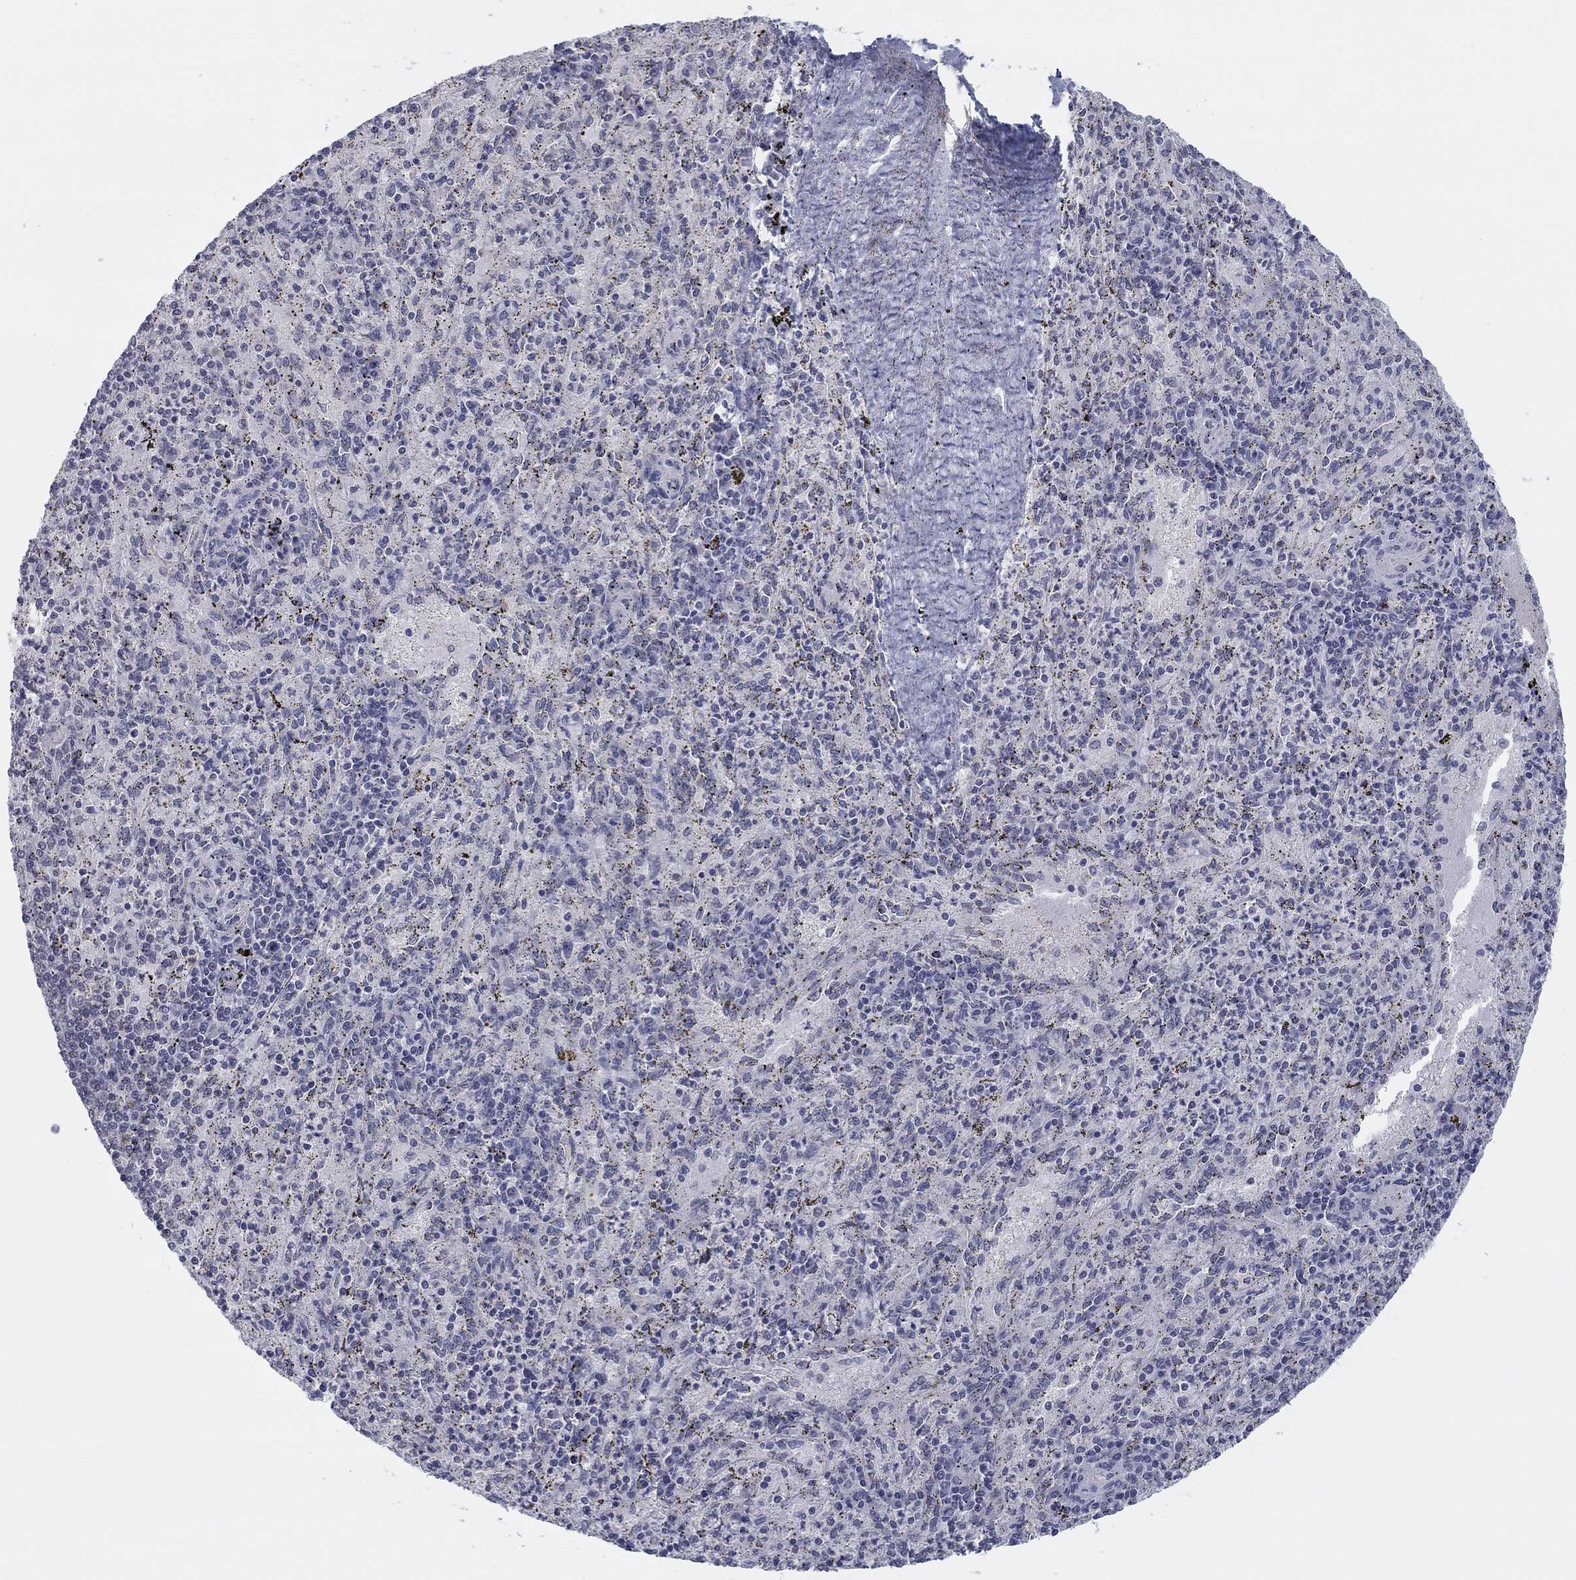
{"staining": {"intensity": "negative", "quantity": "none", "location": "none"}, "tissue": "spleen", "cell_type": "Cells in red pulp", "image_type": "normal", "snomed": [{"axis": "morphology", "description": "Normal tissue, NOS"}, {"axis": "topography", "description": "Spleen"}], "caption": "The photomicrograph shows no significant positivity in cells in red pulp of spleen.", "gene": "SLC22A2", "patient": {"sex": "male", "age": 60}}